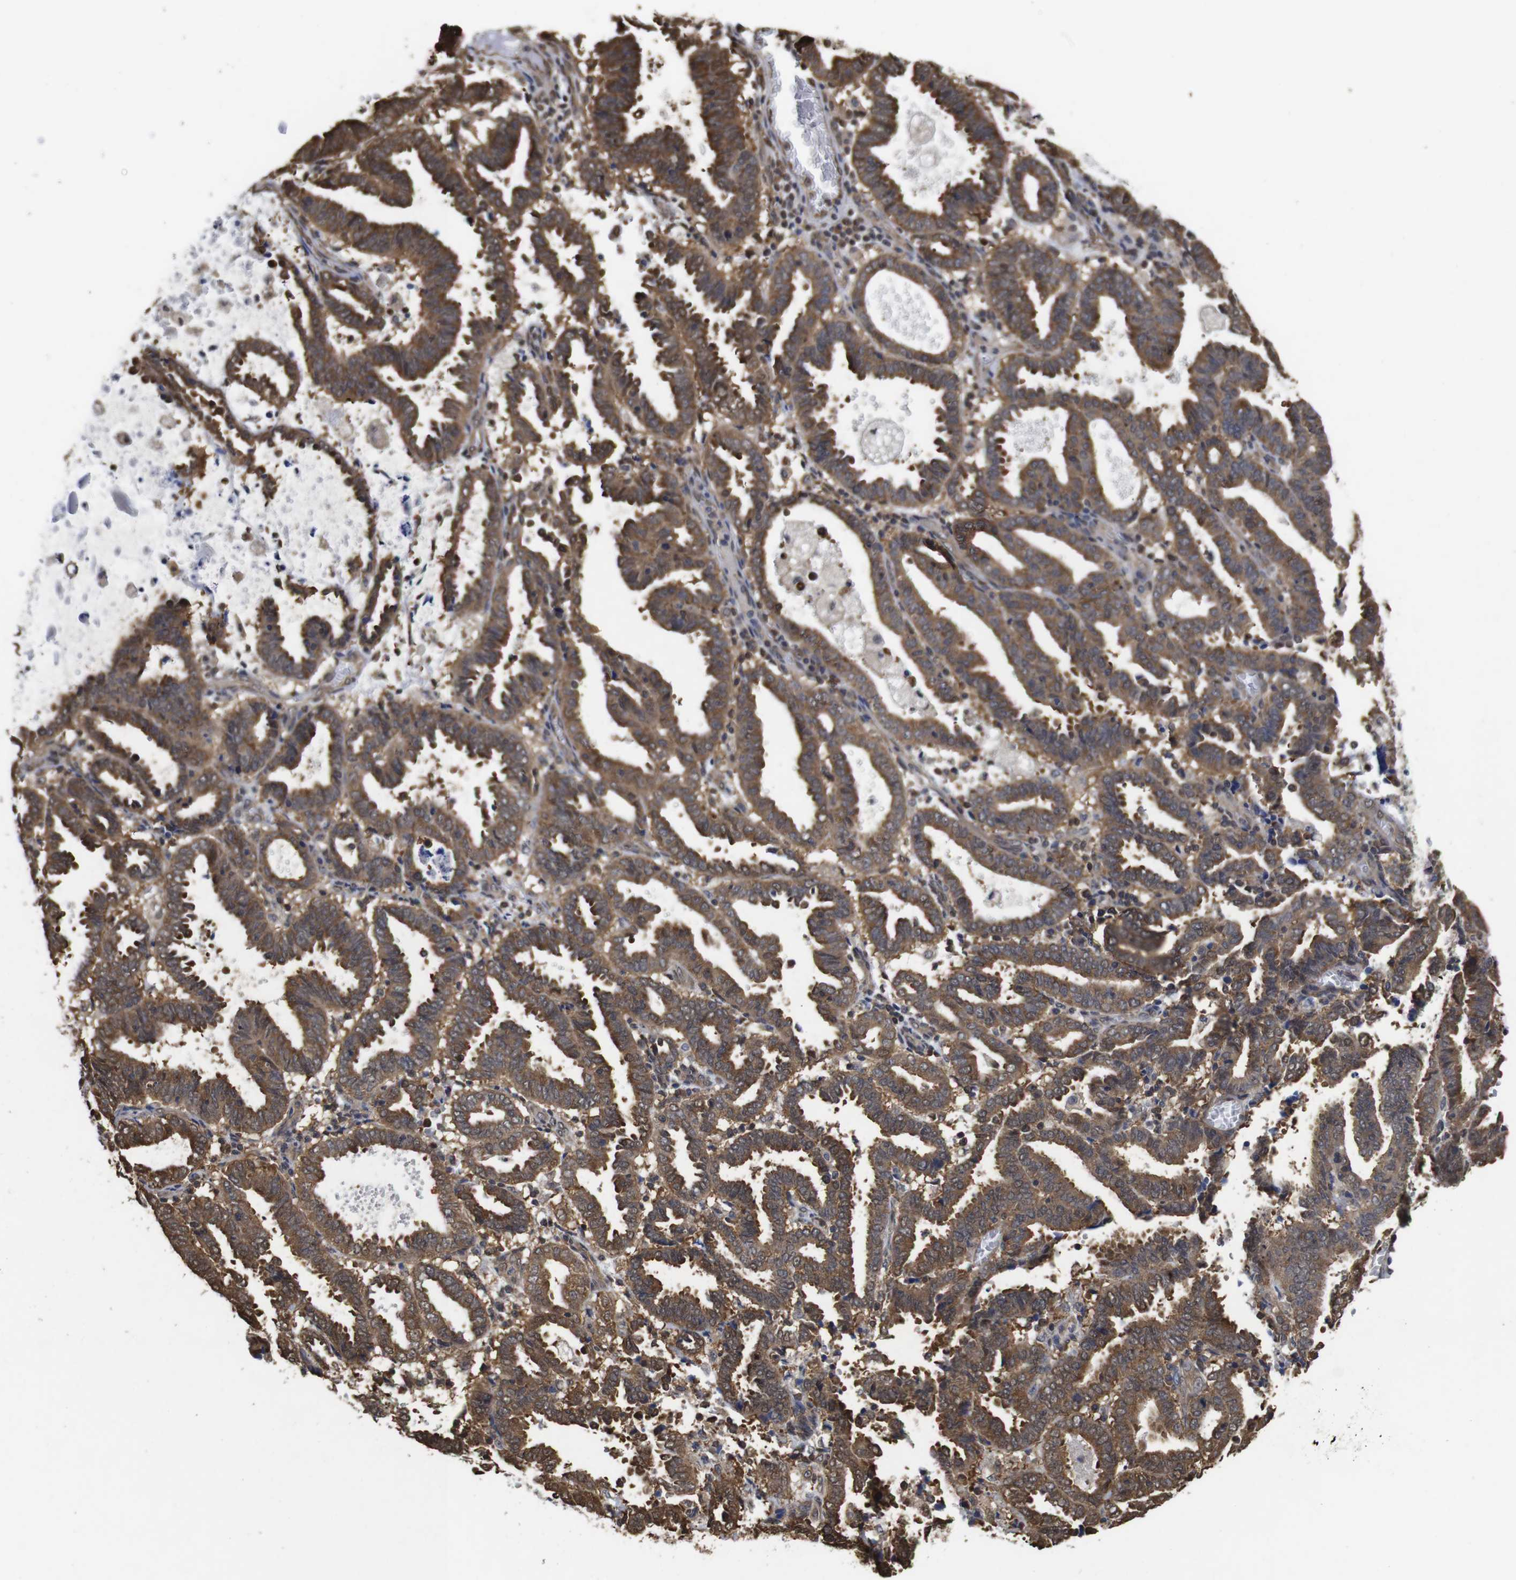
{"staining": {"intensity": "strong", "quantity": ">75%", "location": "cytoplasmic/membranous"}, "tissue": "endometrial cancer", "cell_type": "Tumor cells", "image_type": "cancer", "snomed": [{"axis": "morphology", "description": "Adenocarcinoma, NOS"}, {"axis": "topography", "description": "Uterus"}], "caption": "Protein expression analysis of adenocarcinoma (endometrial) displays strong cytoplasmic/membranous staining in about >75% of tumor cells.", "gene": "SUMO3", "patient": {"sex": "female", "age": 83}}